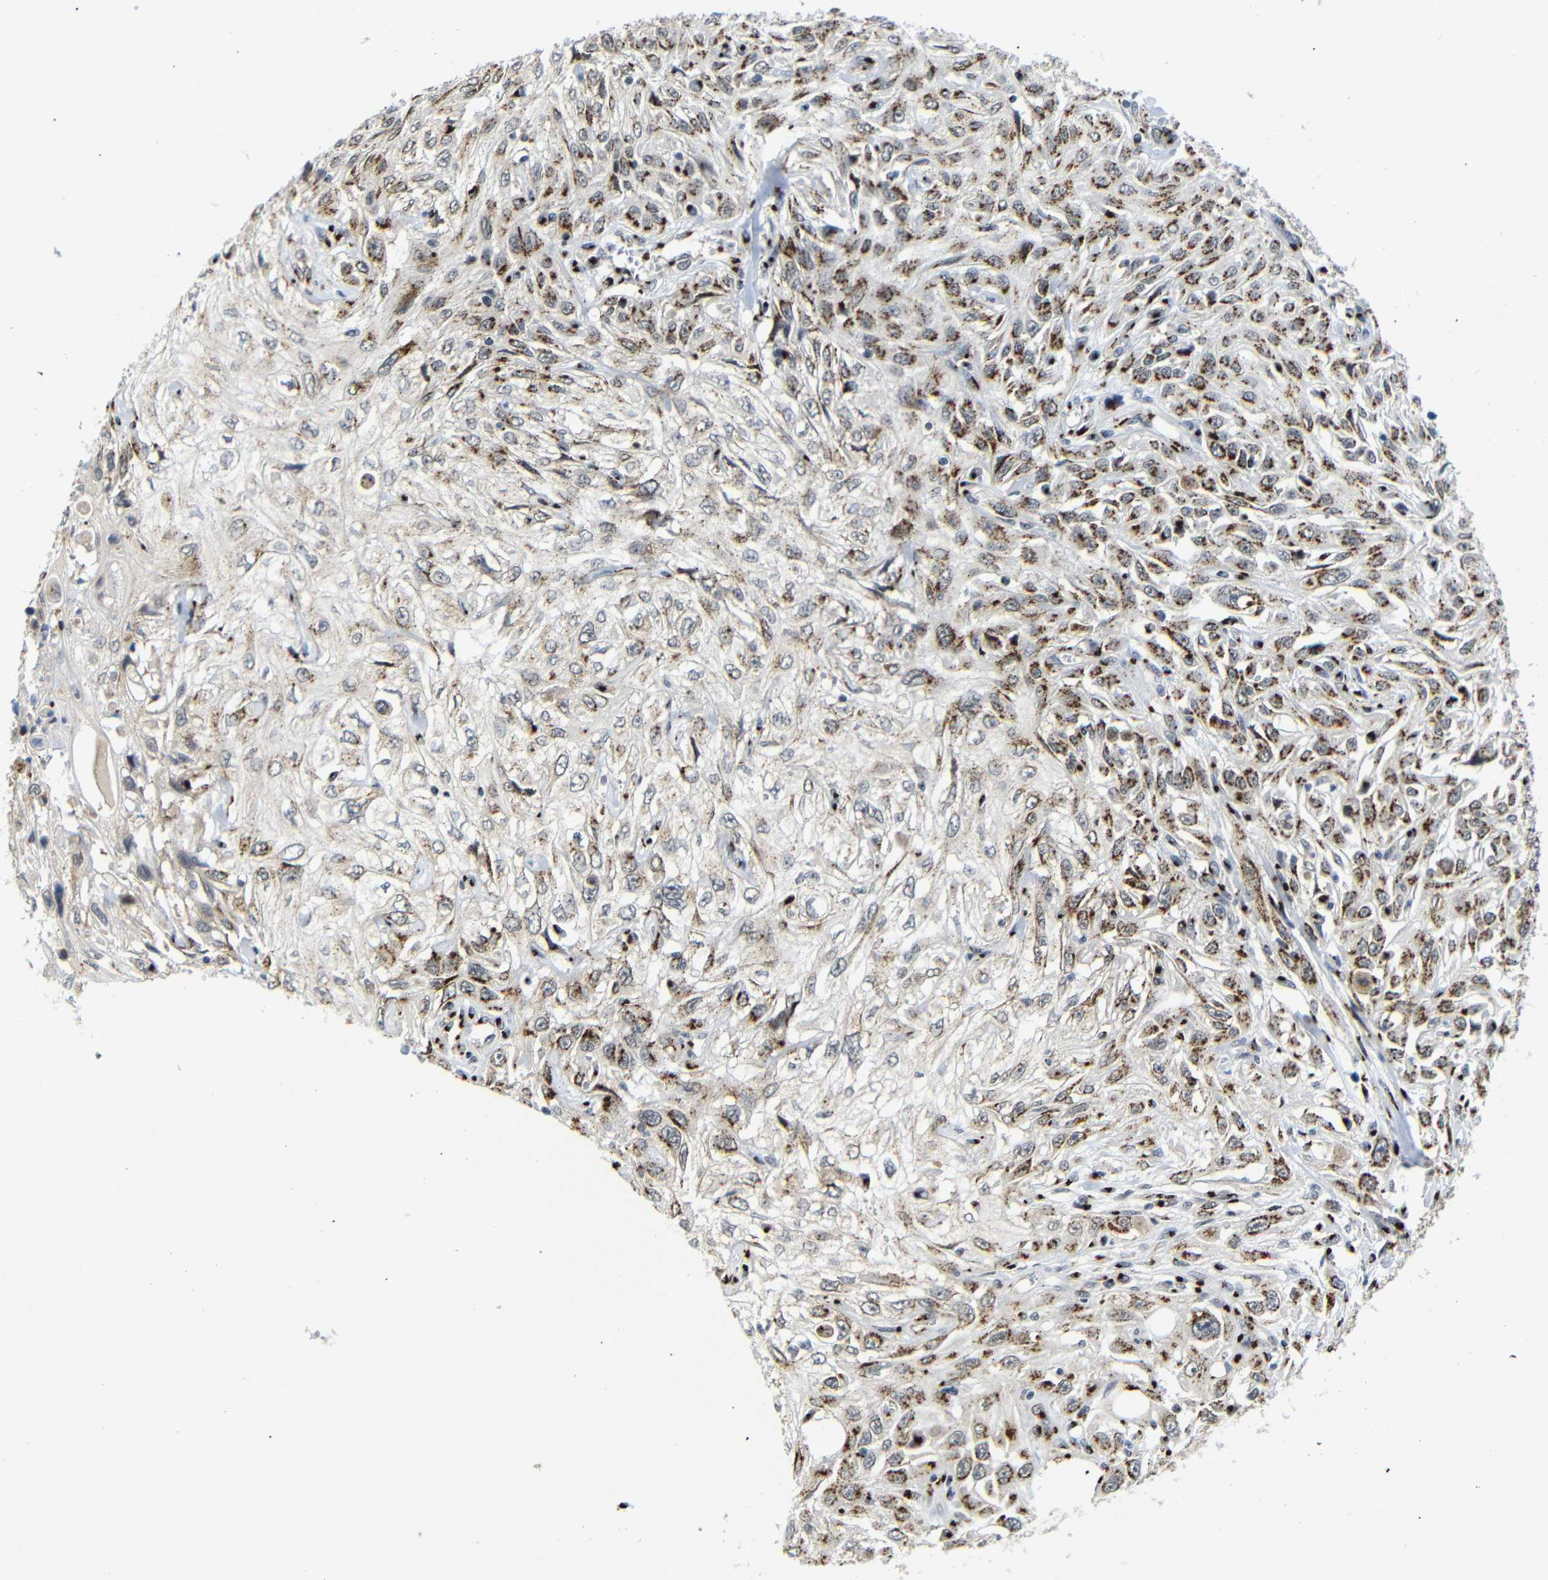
{"staining": {"intensity": "strong", "quantity": ">75%", "location": "cytoplasmic/membranous"}, "tissue": "skin cancer", "cell_type": "Tumor cells", "image_type": "cancer", "snomed": [{"axis": "morphology", "description": "Squamous cell carcinoma, NOS"}, {"axis": "topography", "description": "Skin"}], "caption": "A high amount of strong cytoplasmic/membranous expression is appreciated in about >75% of tumor cells in skin cancer (squamous cell carcinoma) tissue. The protein is stained brown, and the nuclei are stained in blue (DAB (3,3'-diaminobenzidine) IHC with brightfield microscopy, high magnification).", "gene": "TGOLN2", "patient": {"sex": "male", "age": 75}}